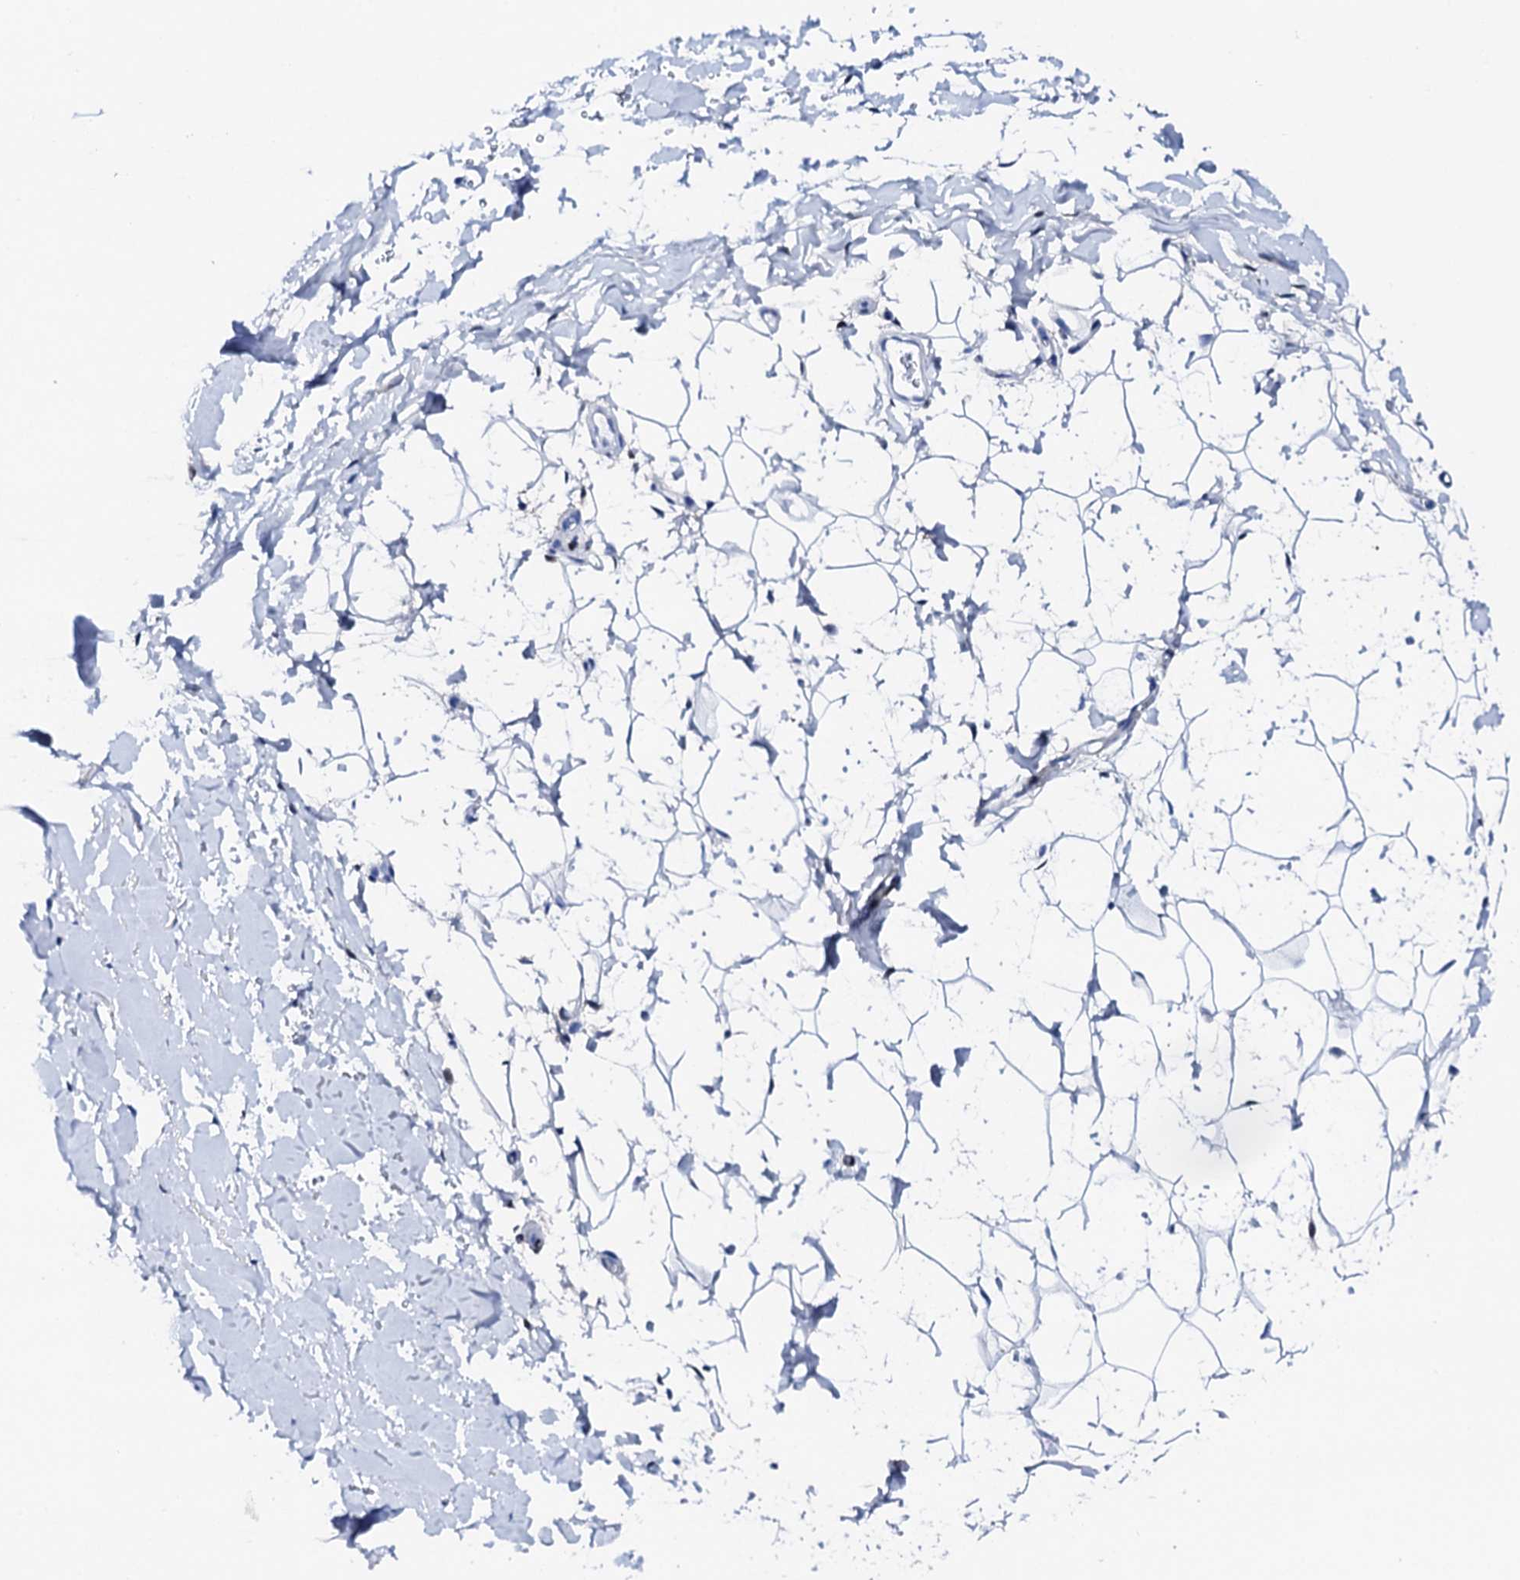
{"staining": {"intensity": "negative", "quantity": "none", "location": "none"}, "tissue": "adipose tissue", "cell_type": "Adipocytes", "image_type": "normal", "snomed": [{"axis": "morphology", "description": "Normal tissue, NOS"}, {"axis": "topography", "description": "Breast"}], "caption": "This is an immunohistochemistry histopathology image of normal human adipose tissue. There is no staining in adipocytes.", "gene": "NRIP2", "patient": {"sex": "female", "age": 26}}